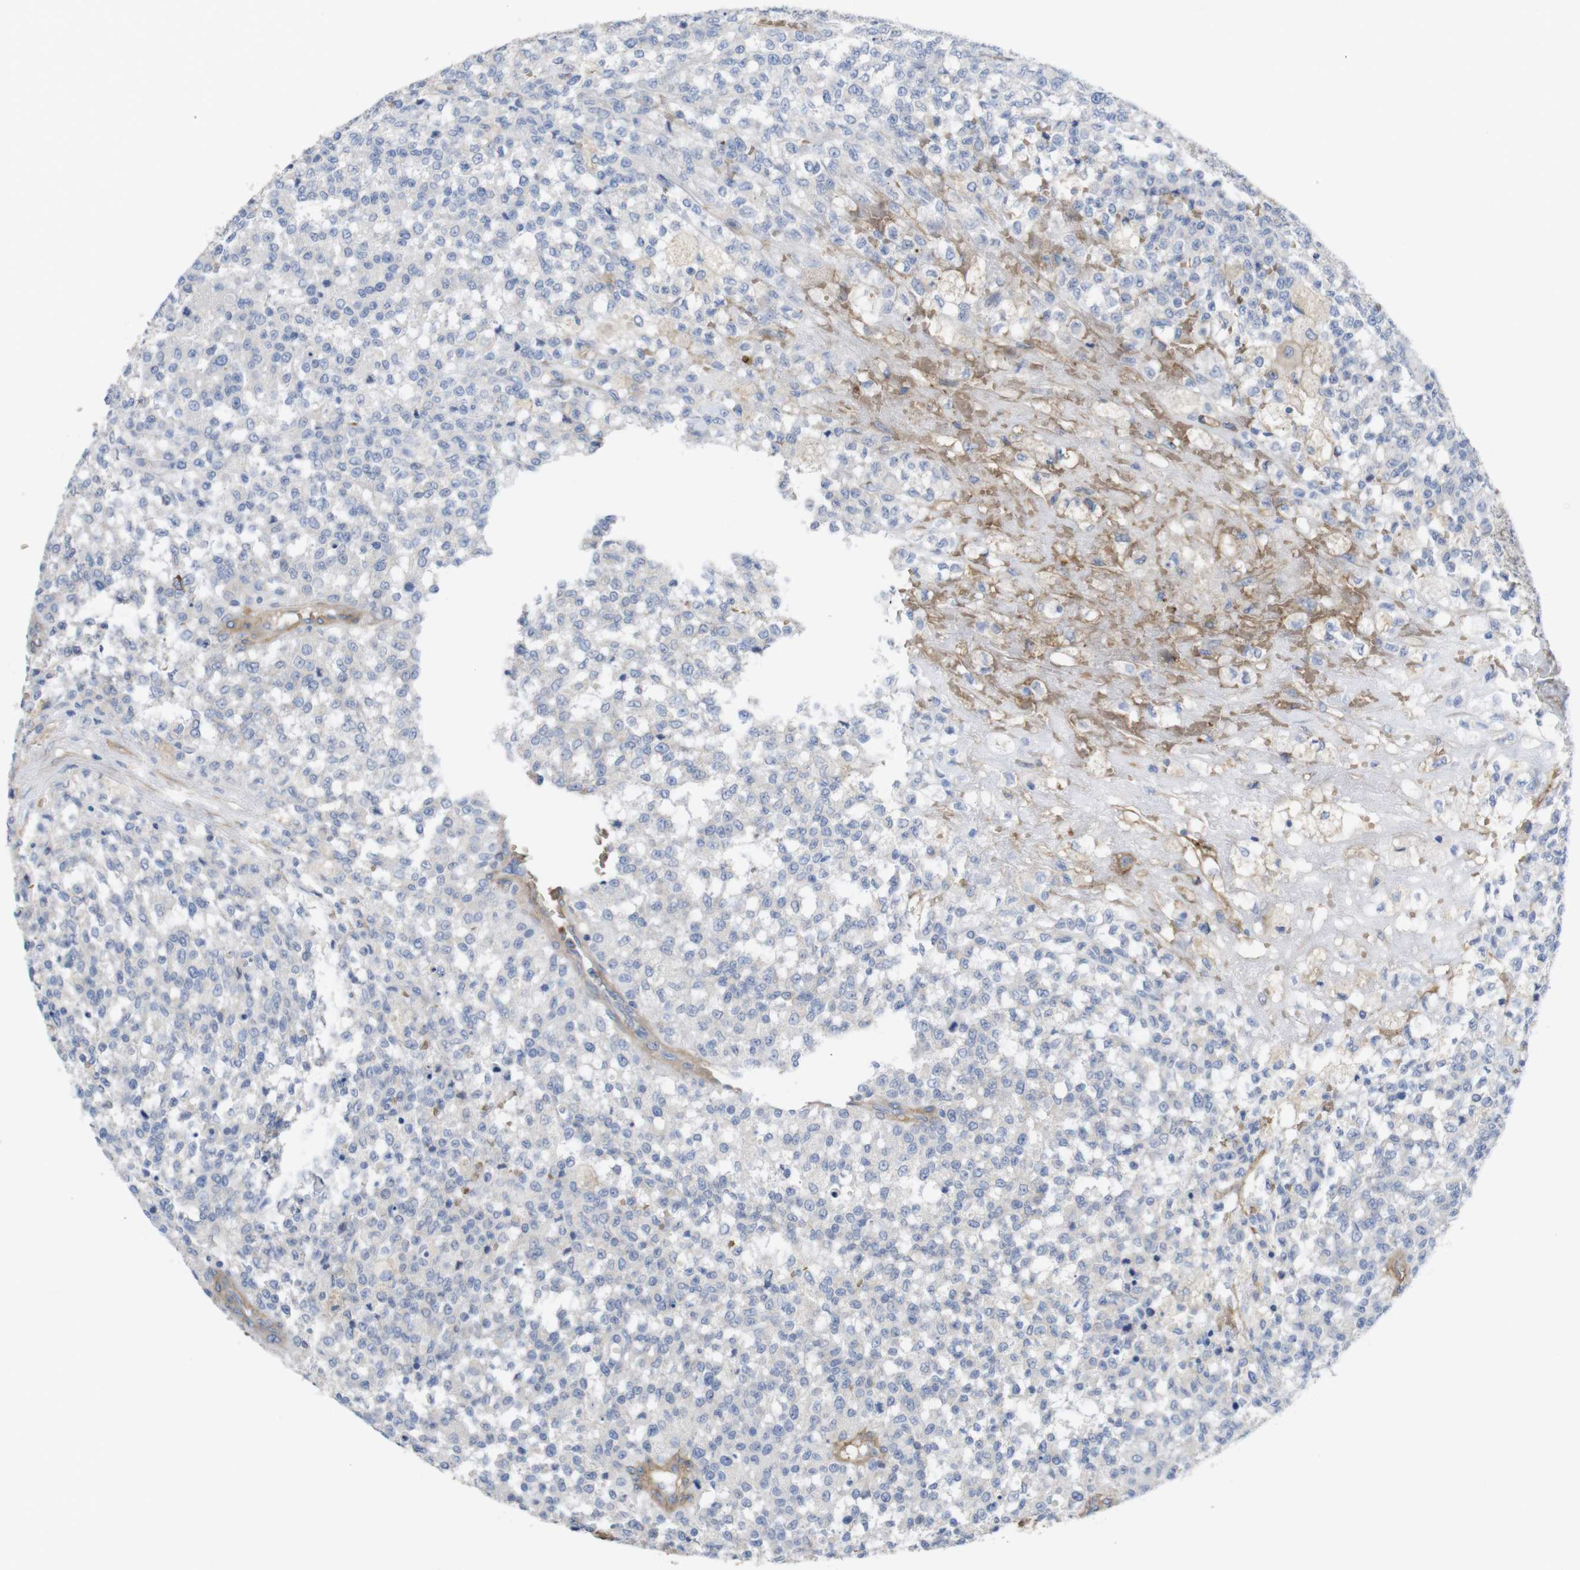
{"staining": {"intensity": "negative", "quantity": "none", "location": "none"}, "tissue": "testis cancer", "cell_type": "Tumor cells", "image_type": "cancer", "snomed": [{"axis": "morphology", "description": "Seminoma, NOS"}, {"axis": "topography", "description": "Testis"}], "caption": "Micrograph shows no protein expression in tumor cells of testis cancer tissue.", "gene": "CYBRD1", "patient": {"sex": "male", "age": 59}}